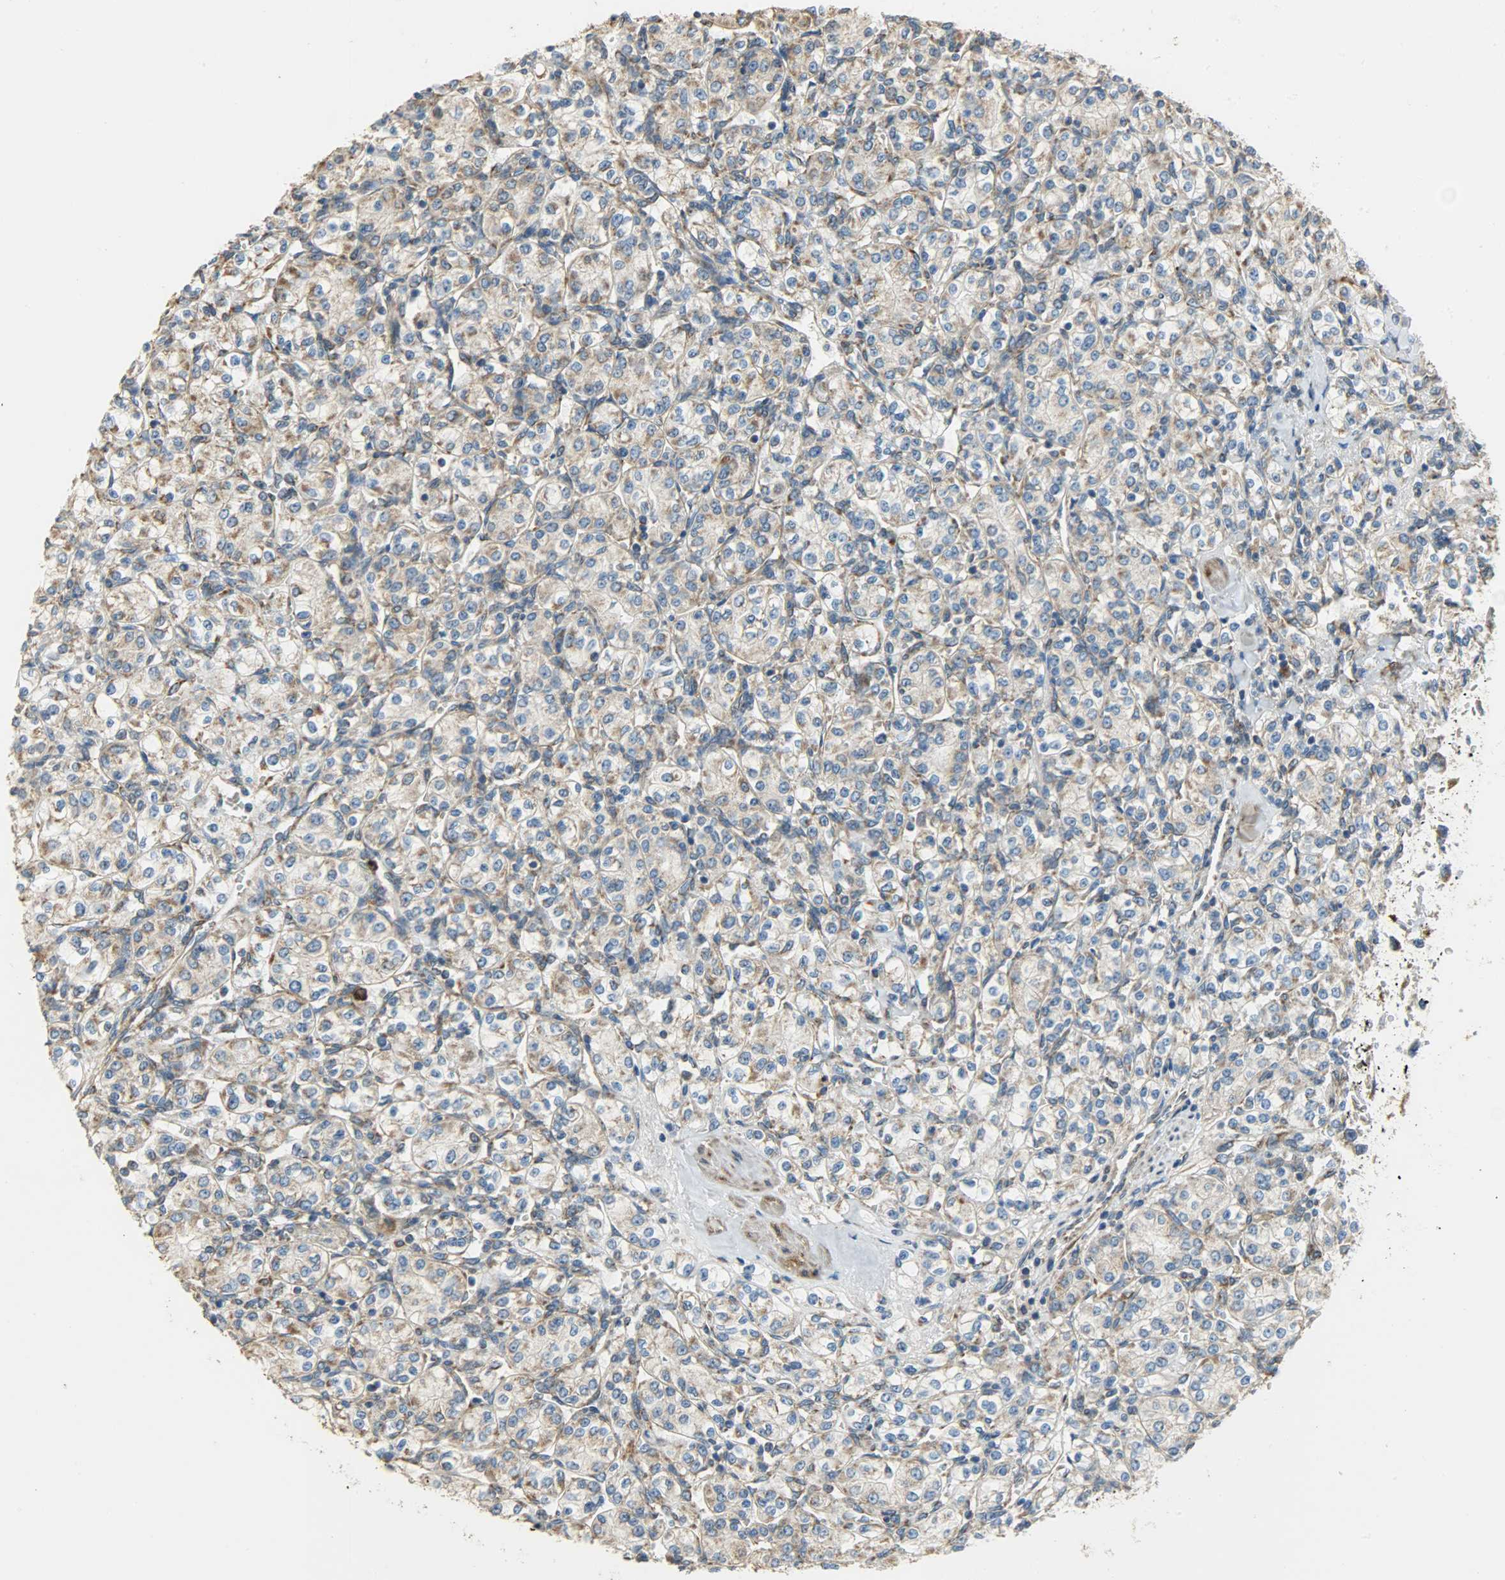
{"staining": {"intensity": "moderate", "quantity": ">75%", "location": "cytoplasmic/membranous"}, "tissue": "renal cancer", "cell_type": "Tumor cells", "image_type": "cancer", "snomed": [{"axis": "morphology", "description": "Adenocarcinoma, NOS"}, {"axis": "topography", "description": "Kidney"}], "caption": "Immunohistochemistry (IHC) photomicrograph of neoplastic tissue: adenocarcinoma (renal) stained using immunohistochemistry demonstrates medium levels of moderate protein expression localized specifically in the cytoplasmic/membranous of tumor cells, appearing as a cytoplasmic/membranous brown color.", "gene": "C1orf198", "patient": {"sex": "male", "age": 77}}